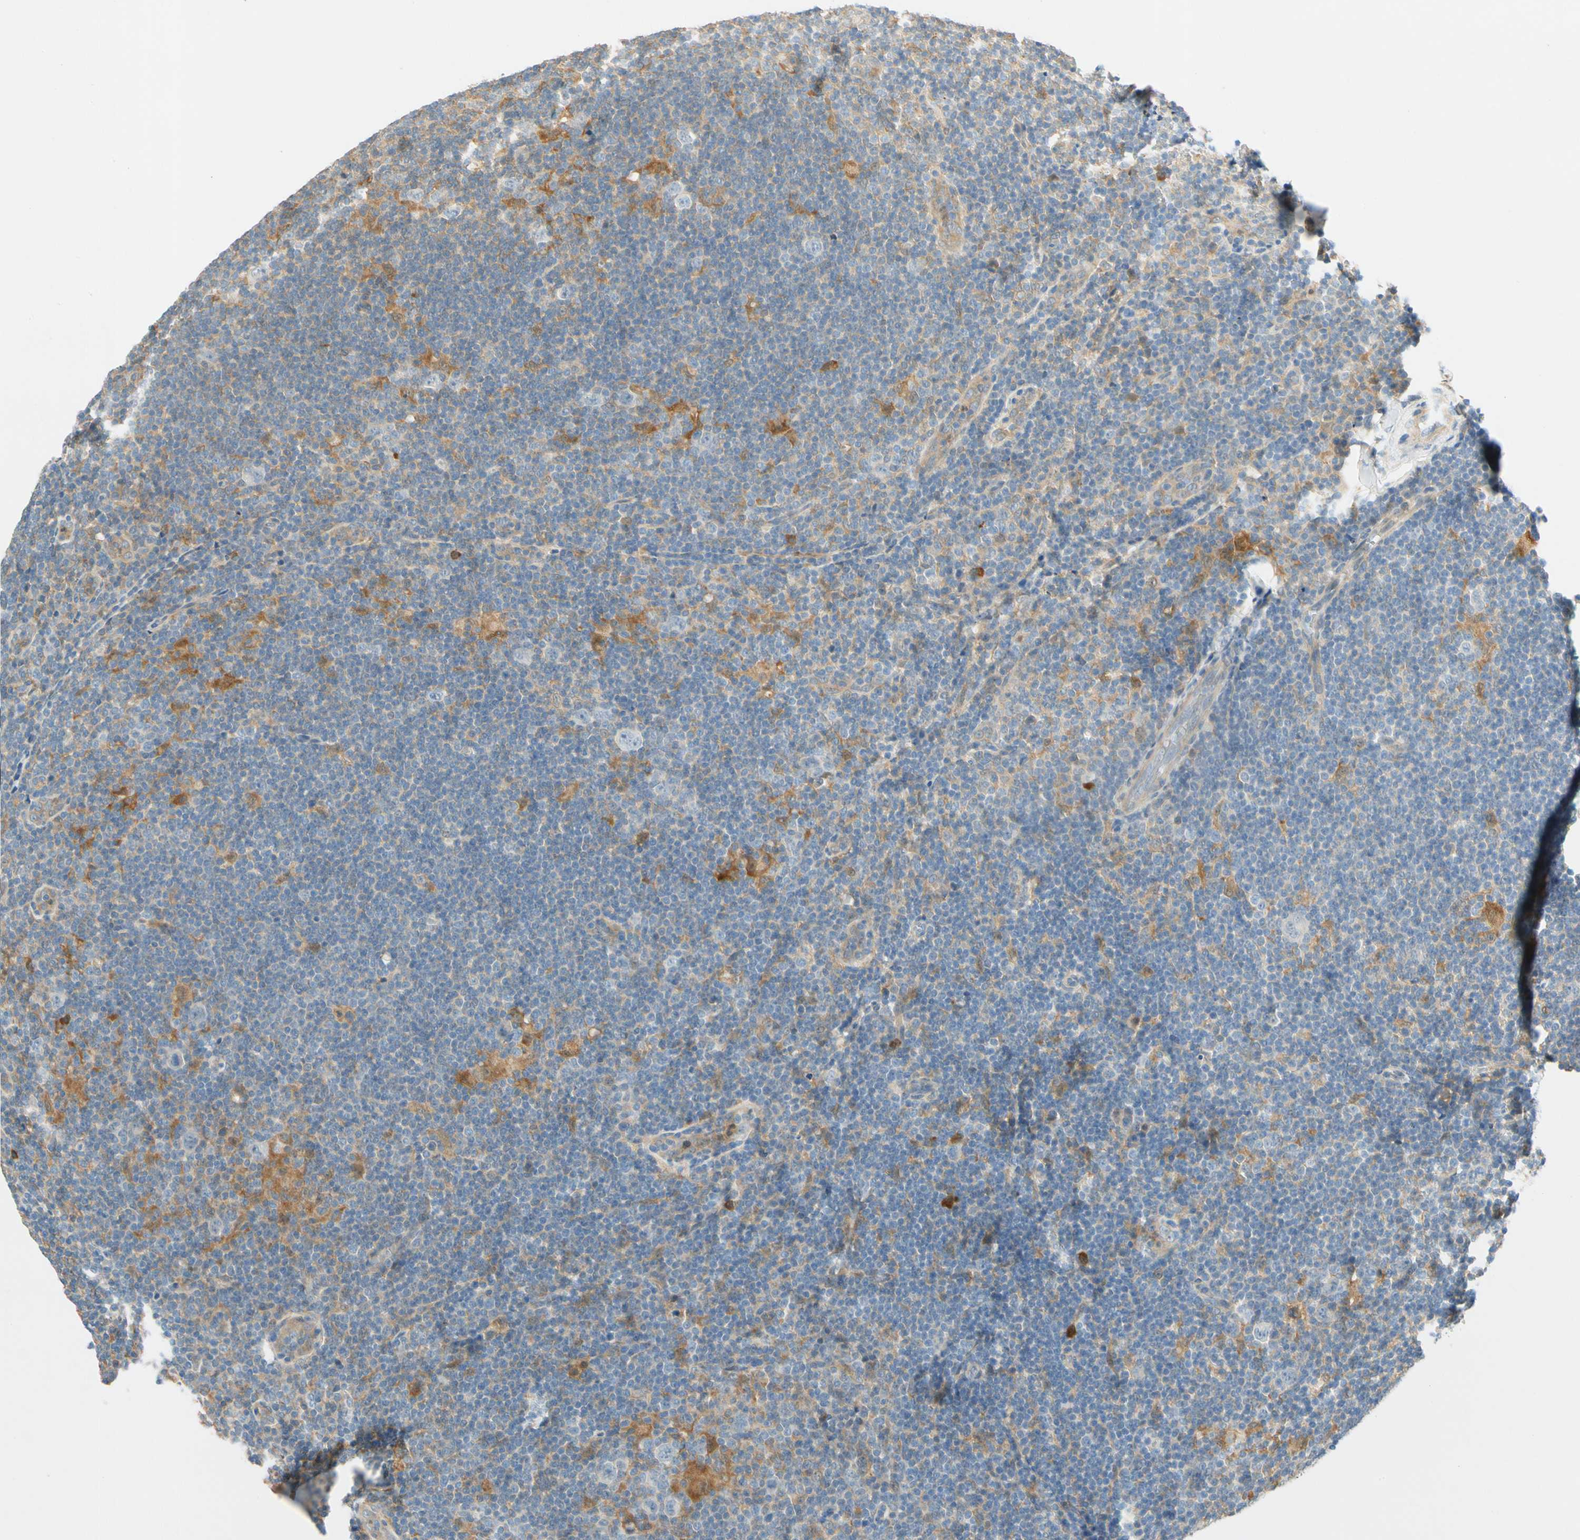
{"staining": {"intensity": "negative", "quantity": "none", "location": "none"}, "tissue": "lymphoma", "cell_type": "Tumor cells", "image_type": "cancer", "snomed": [{"axis": "morphology", "description": "Hodgkin's disease, NOS"}, {"axis": "topography", "description": "Lymph node"}], "caption": "Hodgkin's disease was stained to show a protein in brown. There is no significant staining in tumor cells.", "gene": "WIPI1", "patient": {"sex": "female", "age": 57}}